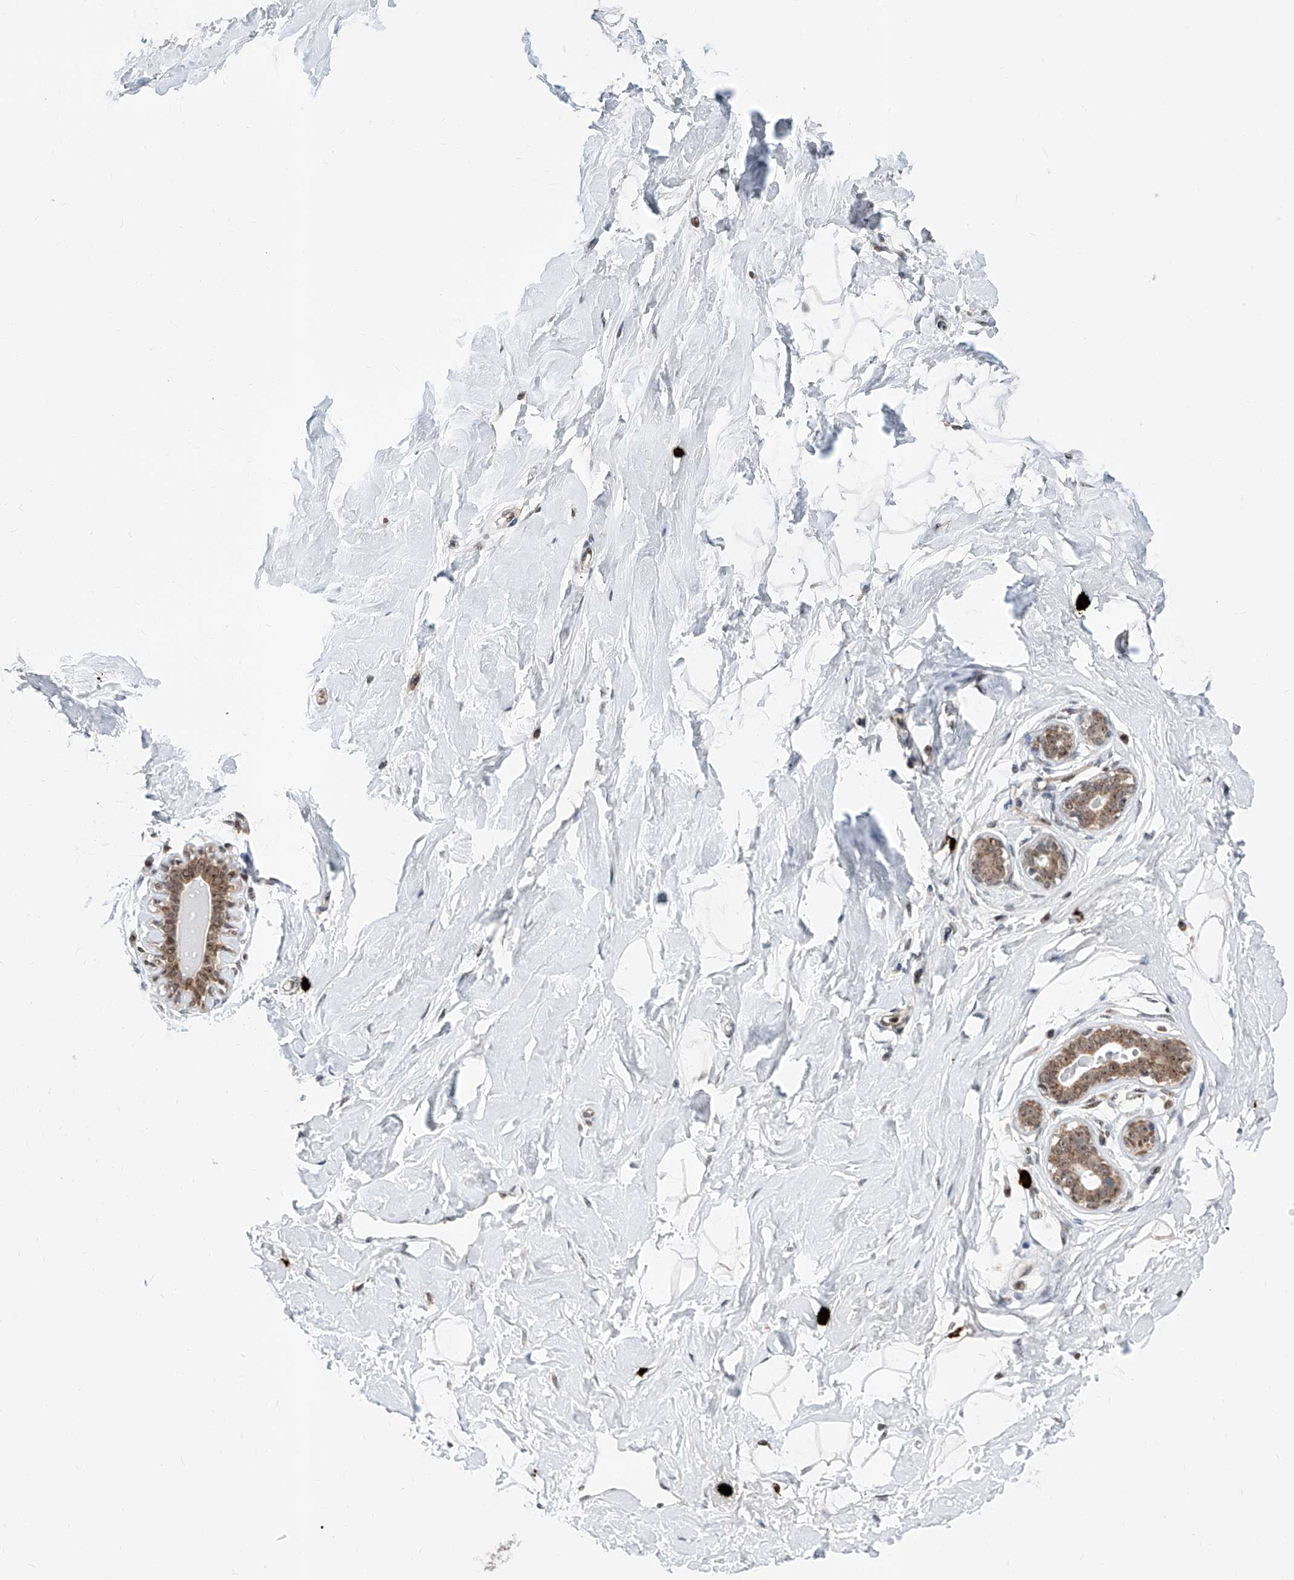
{"staining": {"intensity": "weak", "quantity": "25%-75%", "location": "nuclear"}, "tissue": "breast", "cell_type": "Adipocytes", "image_type": "normal", "snomed": [{"axis": "morphology", "description": "Normal tissue, NOS"}, {"axis": "morphology", "description": "Adenoma, NOS"}, {"axis": "topography", "description": "Breast"}], "caption": "Protein staining by IHC demonstrates weak nuclear staining in approximately 25%-75% of adipocytes in benign breast.", "gene": "SDE2", "patient": {"sex": "female", "age": 23}}